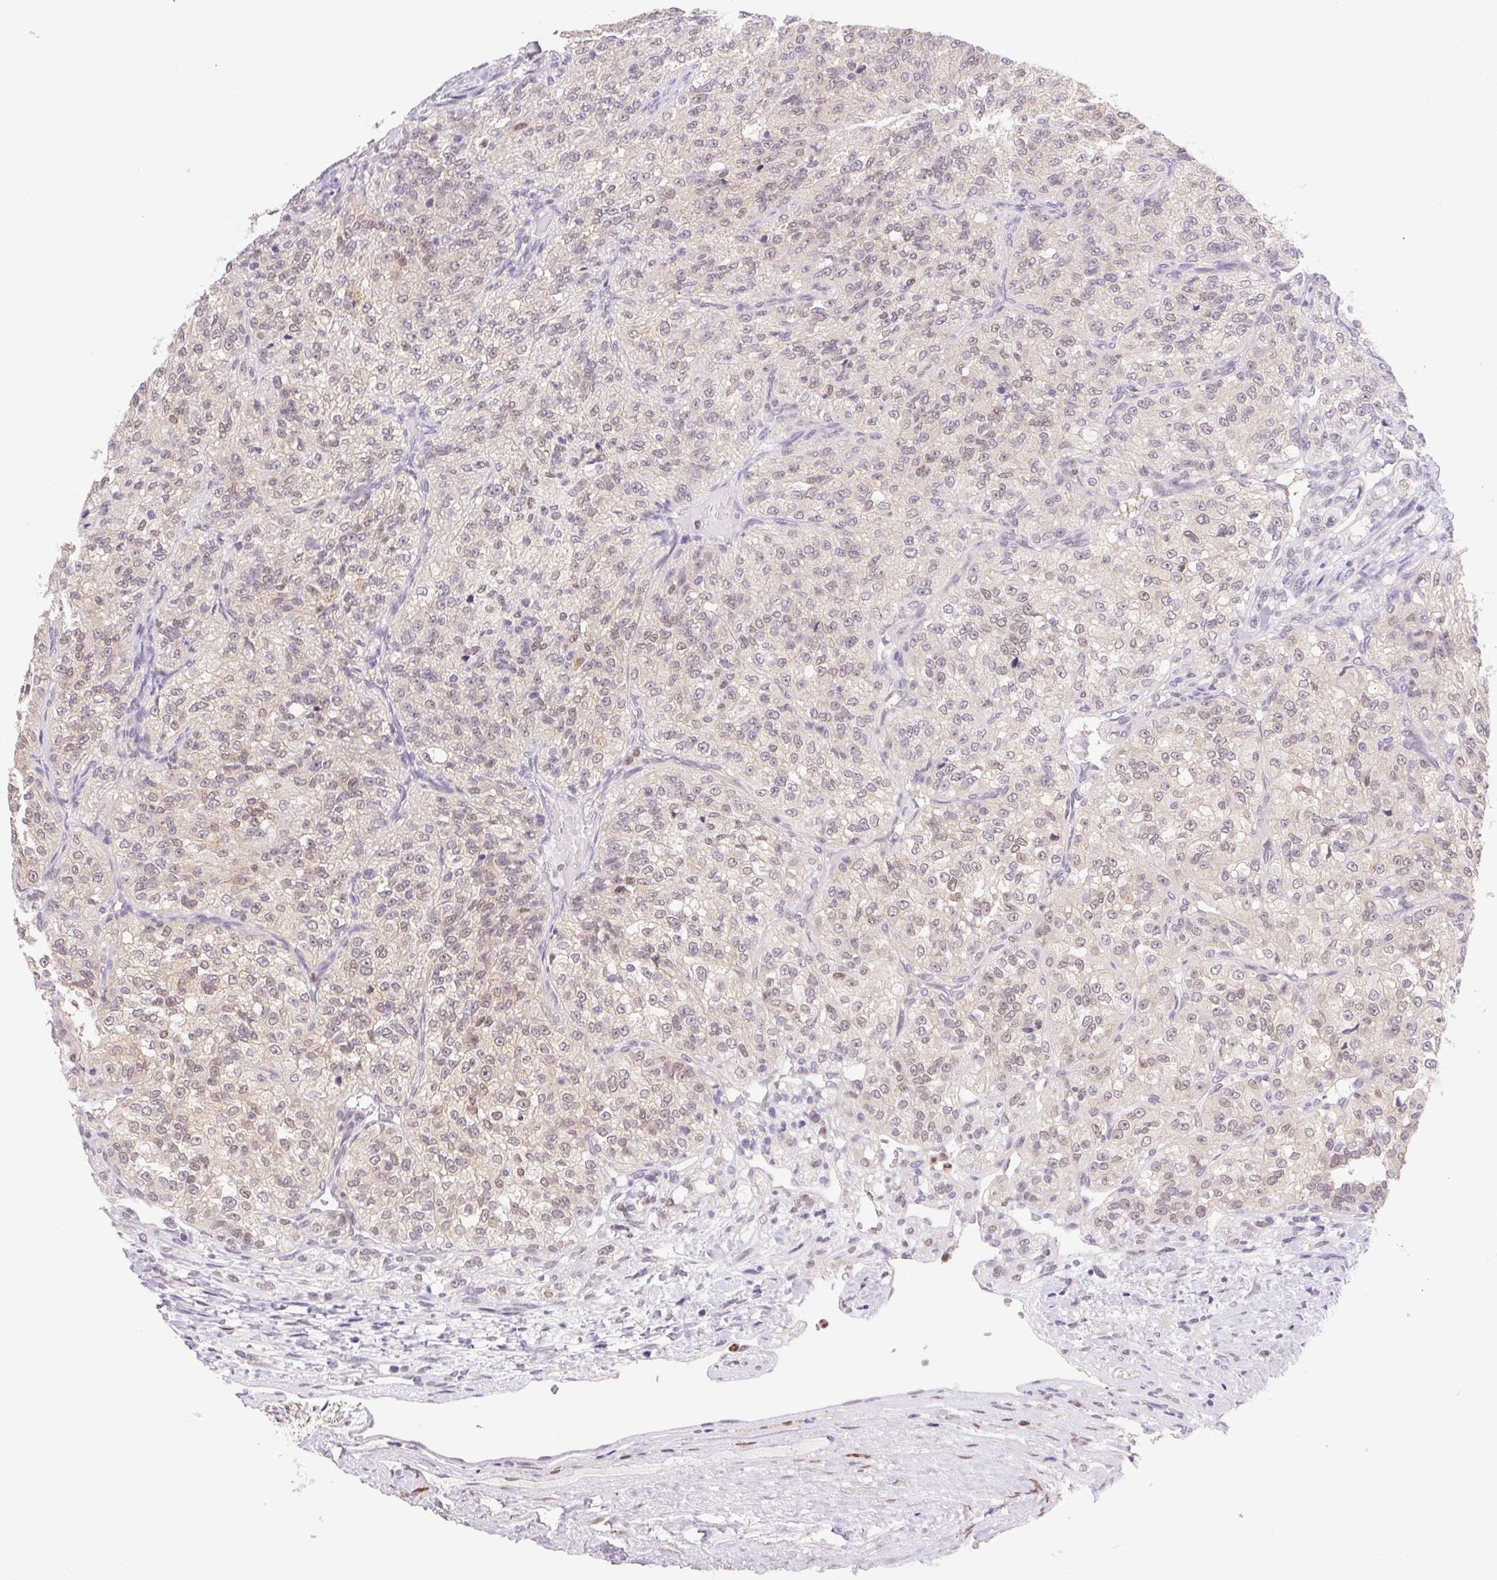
{"staining": {"intensity": "weak", "quantity": "25%-75%", "location": "nuclear"}, "tissue": "renal cancer", "cell_type": "Tumor cells", "image_type": "cancer", "snomed": [{"axis": "morphology", "description": "Adenocarcinoma, NOS"}, {"axis": "topography", "description": "Kidney"}], "caption": "This micrograph shows immunohistochemistry (IHC) staining of human renal adenocarcinoma, with low weak nuclear staining in approximately 25%-75% of tumor cells.", "gene": "L3MBTL4", "patient": {"sex": "female", "age": 63}}